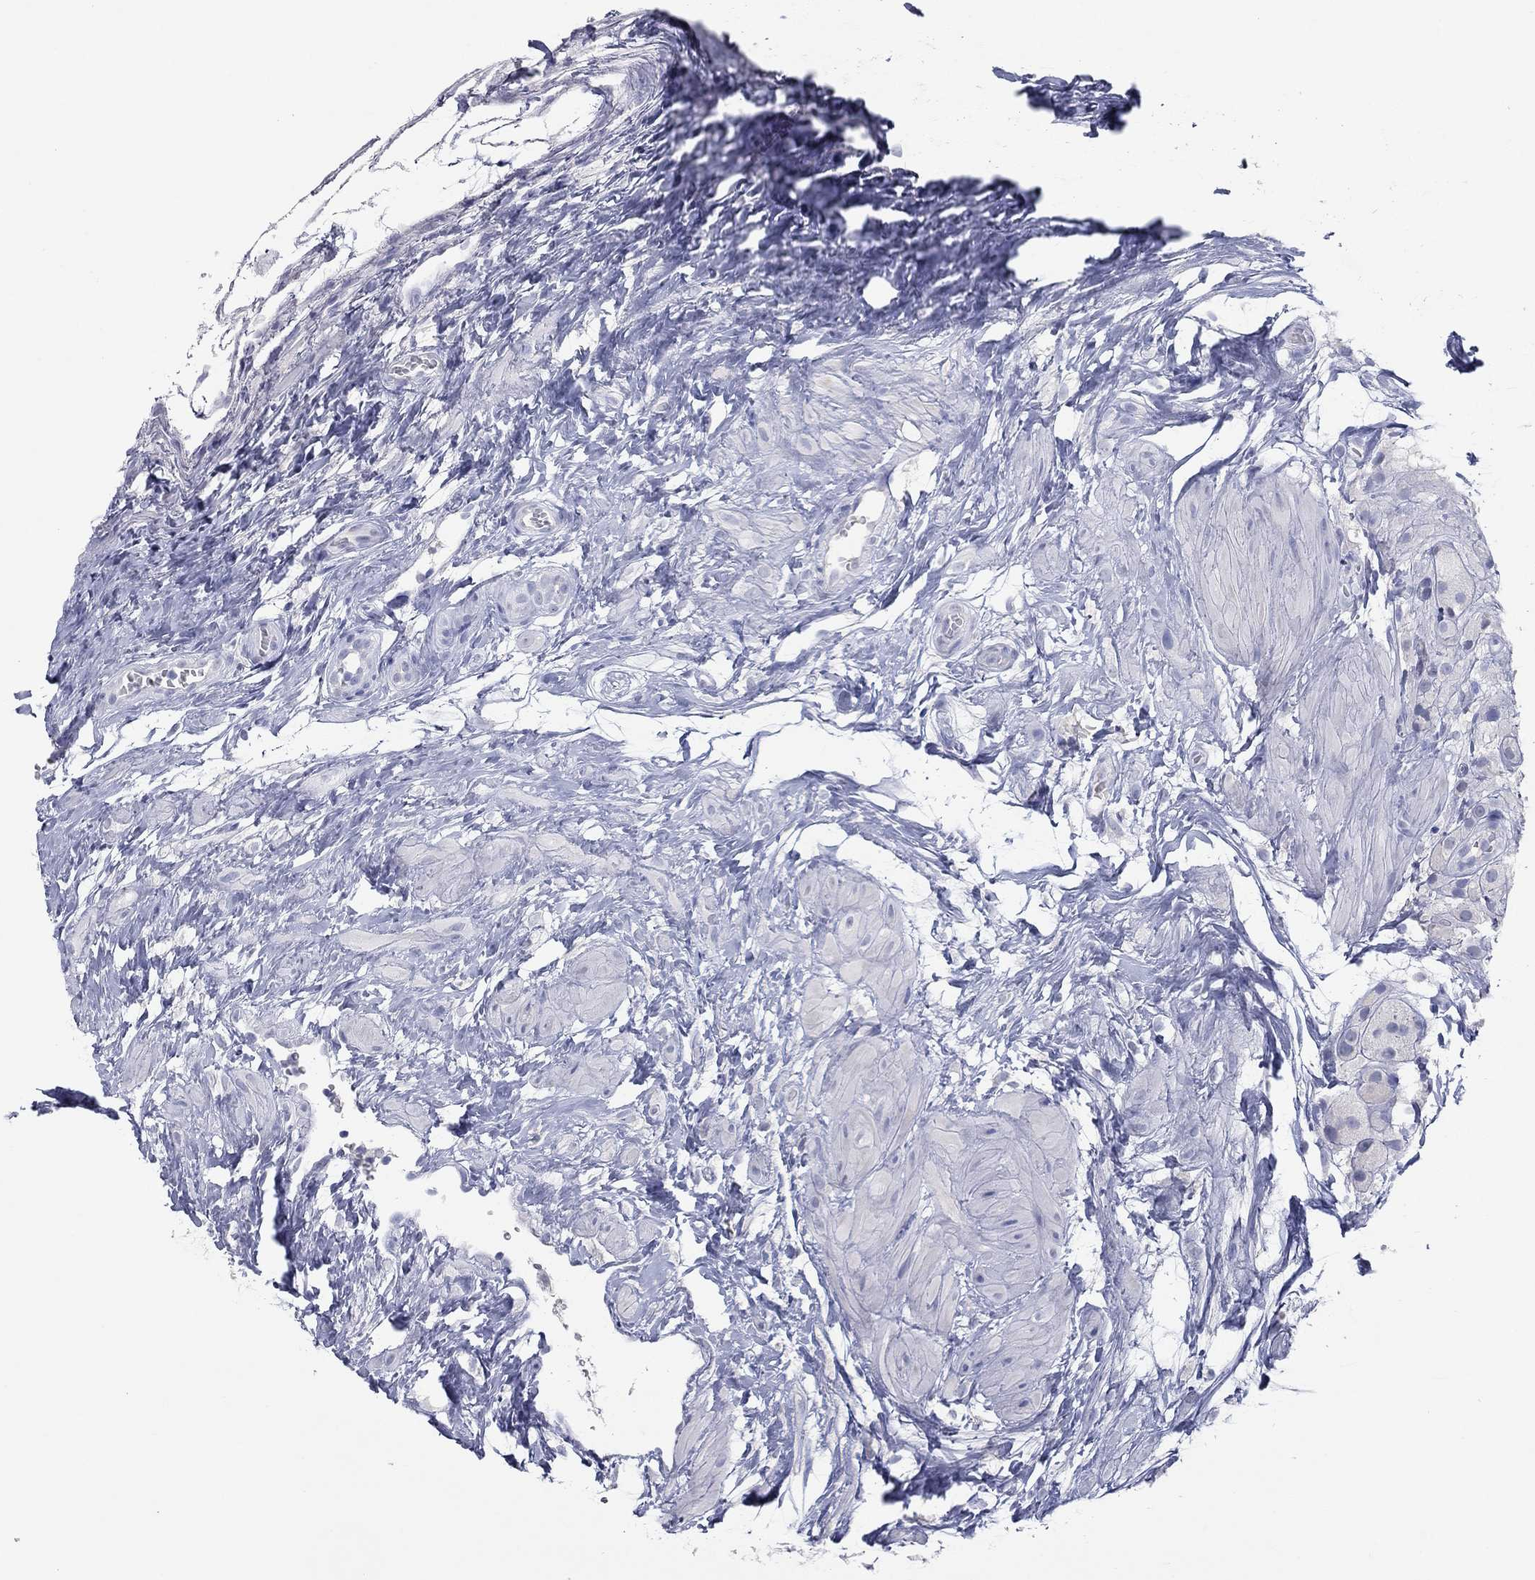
{"staining": {"intensity": "negative", "quantity": "none", "location": "none"}, "tissue": "testis cancer", "cell_type": "Tumor cells", "image_type": "cancer", "snomed": [{"axis": "morphology", "description": "Seminoma, NOS"}, {"axis": "morphology", "description": "Carcinoma, Embryonal, NOS"}, {"axis": "topography", "description": "Testis"}], "caption": "Human testis embryonal carcinoma stained for a protein using immunohistochemistry (IHC) reveals no expression in tumor cells.", "gene": "KRT75", "patient": {"sex": "male", "age": 22}}